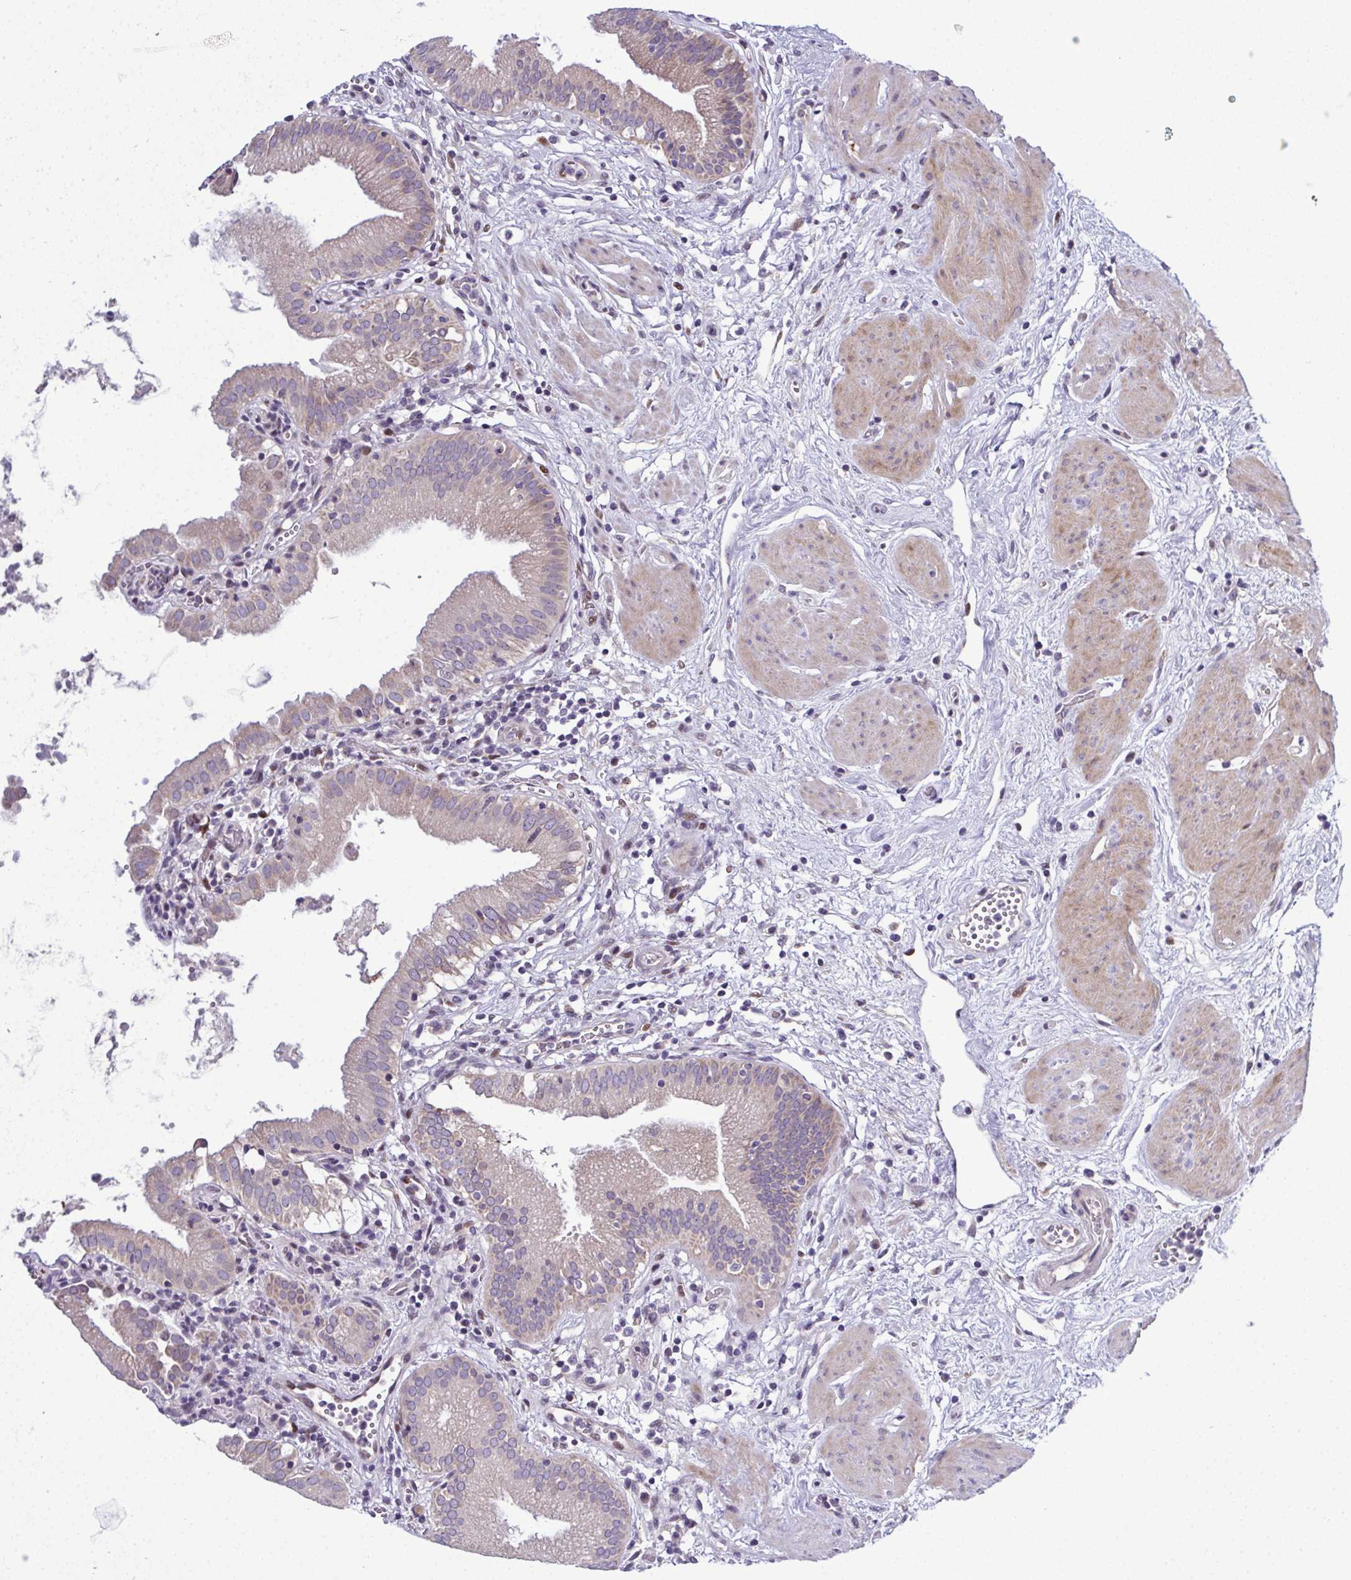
{"staining": {"intensity": "weak", "quantity": "<25%", "location": "cytoplasmic/membranous"}, "tissue": "gallbladder", "cell_type": "Glandular cells", "image_type": "normal", "snomed": [{"axis": "morphology", "description": "Normal tissue, NOS"}, {"axis": "topography", "description": "Gallbladder"}], "caption": "Human gallbladder stained for a protein using immunohistochemistry (IHC) displays no expression in glandular cells.", "gene": "ODF1", "patient": {"sex": "female", "age": 65}}